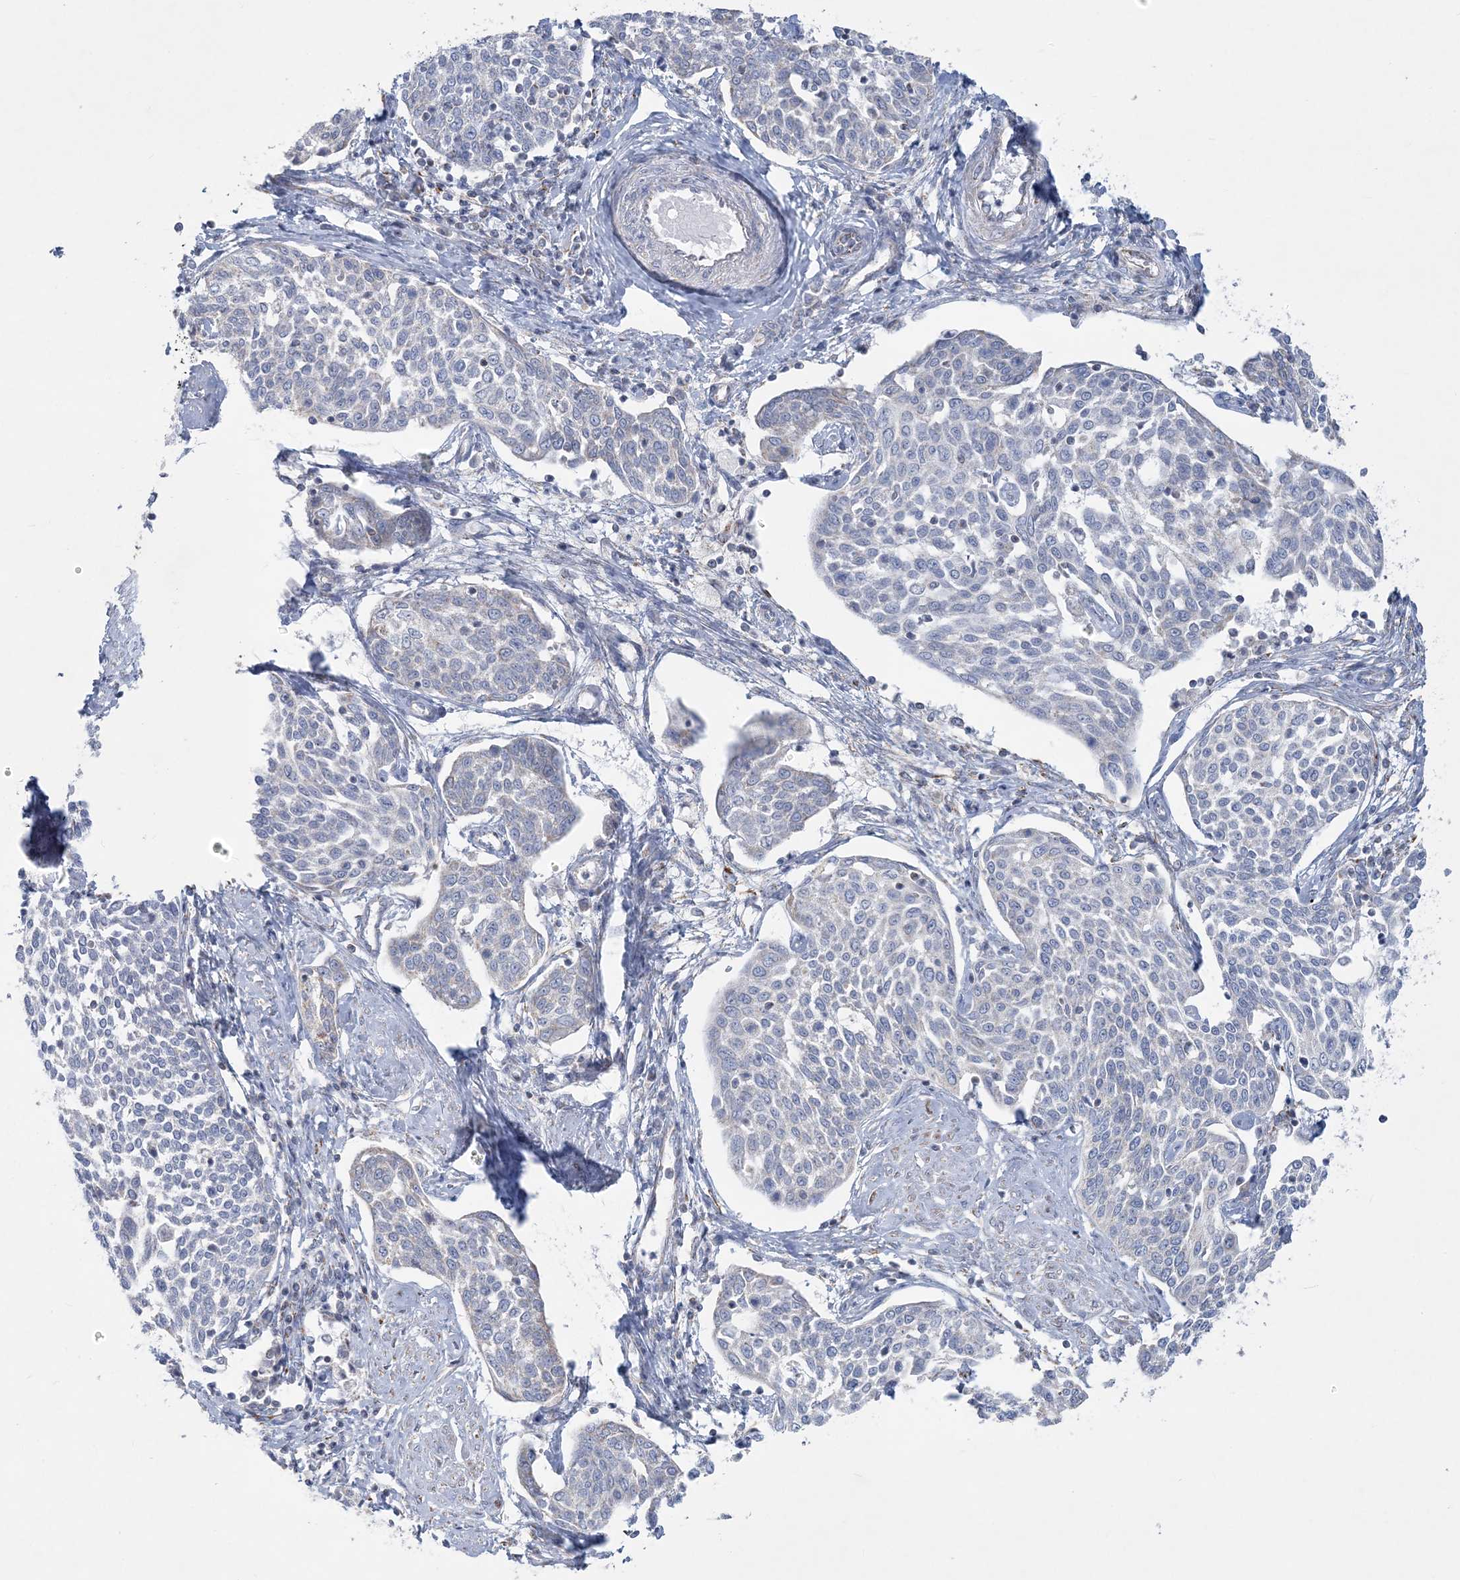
{"staining": {"intensity": "negative", "quantity": "none", "location": "none"}, "tissue": "cervical cancer", "cell_type": "Tumor cells", "image_type": "cancer", "snomed": [{"axis": "morphology", "description": "Squamous cell carcinoma, NOS"}, {"axis": "topography", "description": "Cervix"}], "caption": "Cervical cancer (squamous cell carcinoma) stained for a protein using immunohistochemistry (IHC) displays no positivity tumor cells.", "gene": "TBC1D7", "patient": {"sex": "female", "age": 34}}